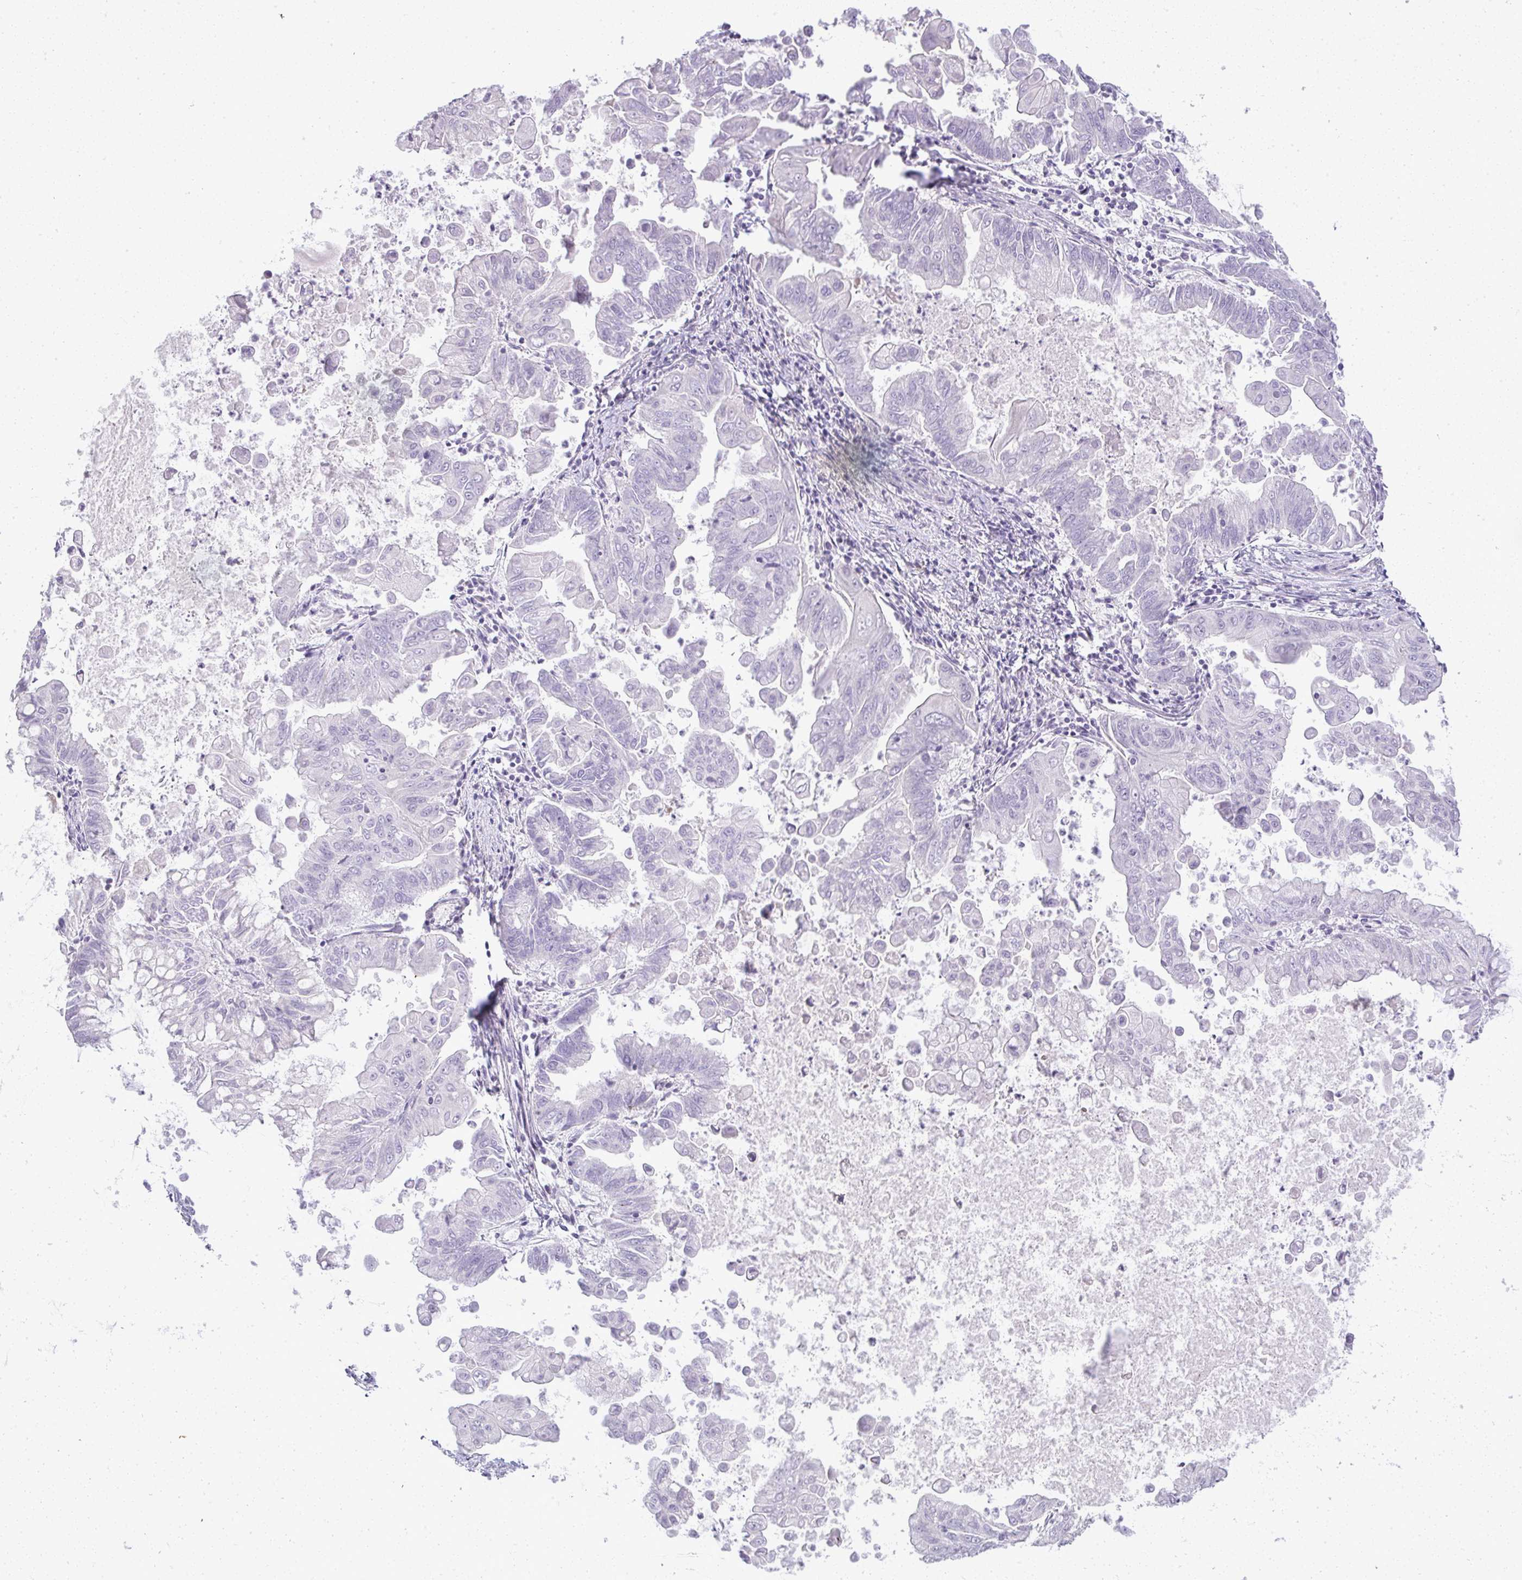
{"staining": {"intensity": "negative", "quantity": "none", "location": "none"}, "tissue": "stomach cancer", "cell_type": "Tumor cells", "image_type": "cancer", "snomed": [{"axis": "morphology", "description": "Adenocarcinoma, NOS"}, {"axis": "topography", "description": "Stomach, upper"}], "caption": "This is an IHC histopathology image of human stomach adenocarcinoma. There is no staining in tumor cells.", "gene": "CACNA1S", "patient": {"sex": "male", "age": 80}}